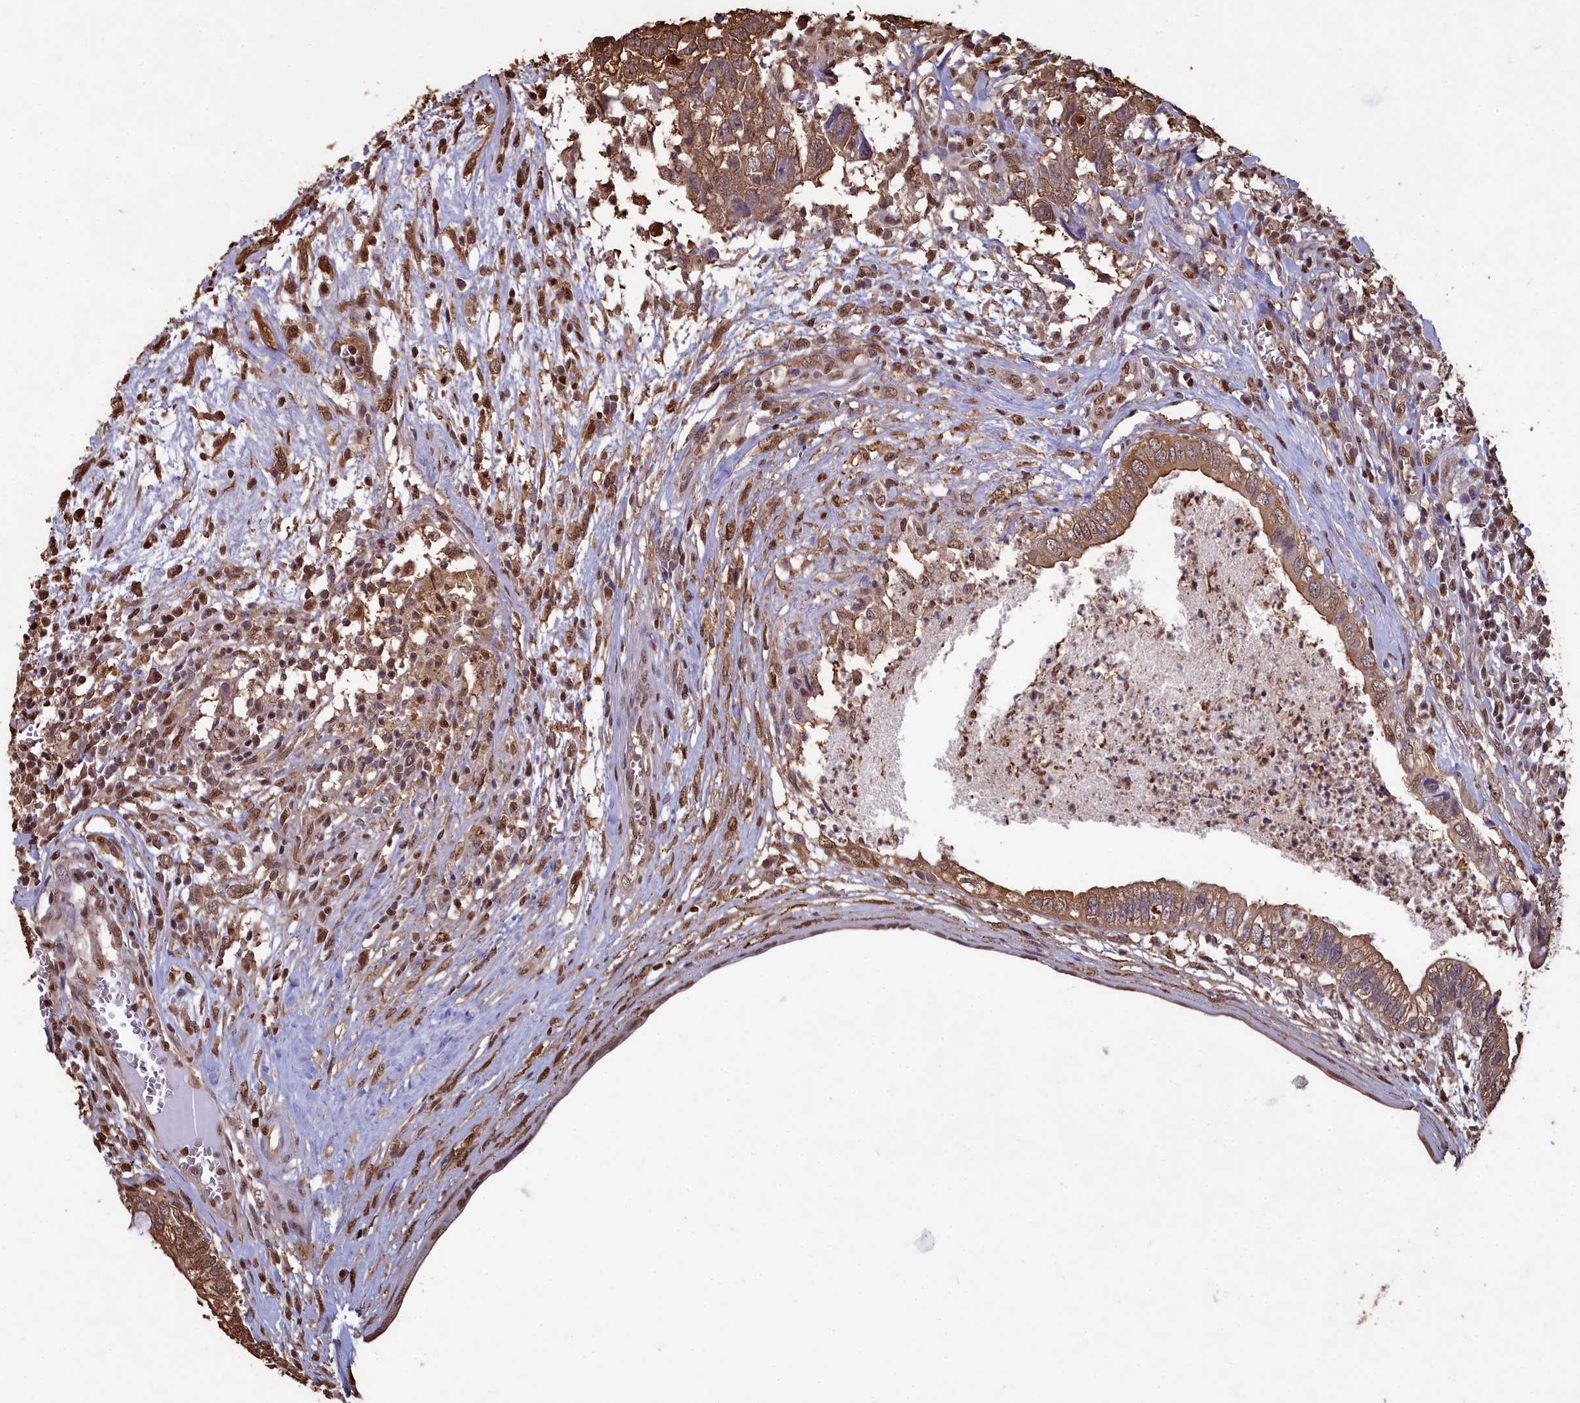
{"staining": {"intensity": "moderate", "quantity": ">75%", "location": "cytoplasmic/membranous"}, "tissue": "testis cancer", "cell_type": "Tumor cells", "image_type": "cancer", "snomed": [{"axis": "morphology", "description": "Seminoma, NOS"}, {"axis": "morphology", "description": "Carcinoma, Embryonal, NOS"}, {"axis": "topography", "description": "Testis"}], "caption": "Immunohistochemistry (IHC) micrograph of human testis cancer (seminoma) stained for a protein (brown), which exhibits medium levels of moderate cytoplasmic/membranous positivity in approximately >75% of tumor cells.", "gene": "GAPDH", "patient": {"sex": "male", "age": 29}}